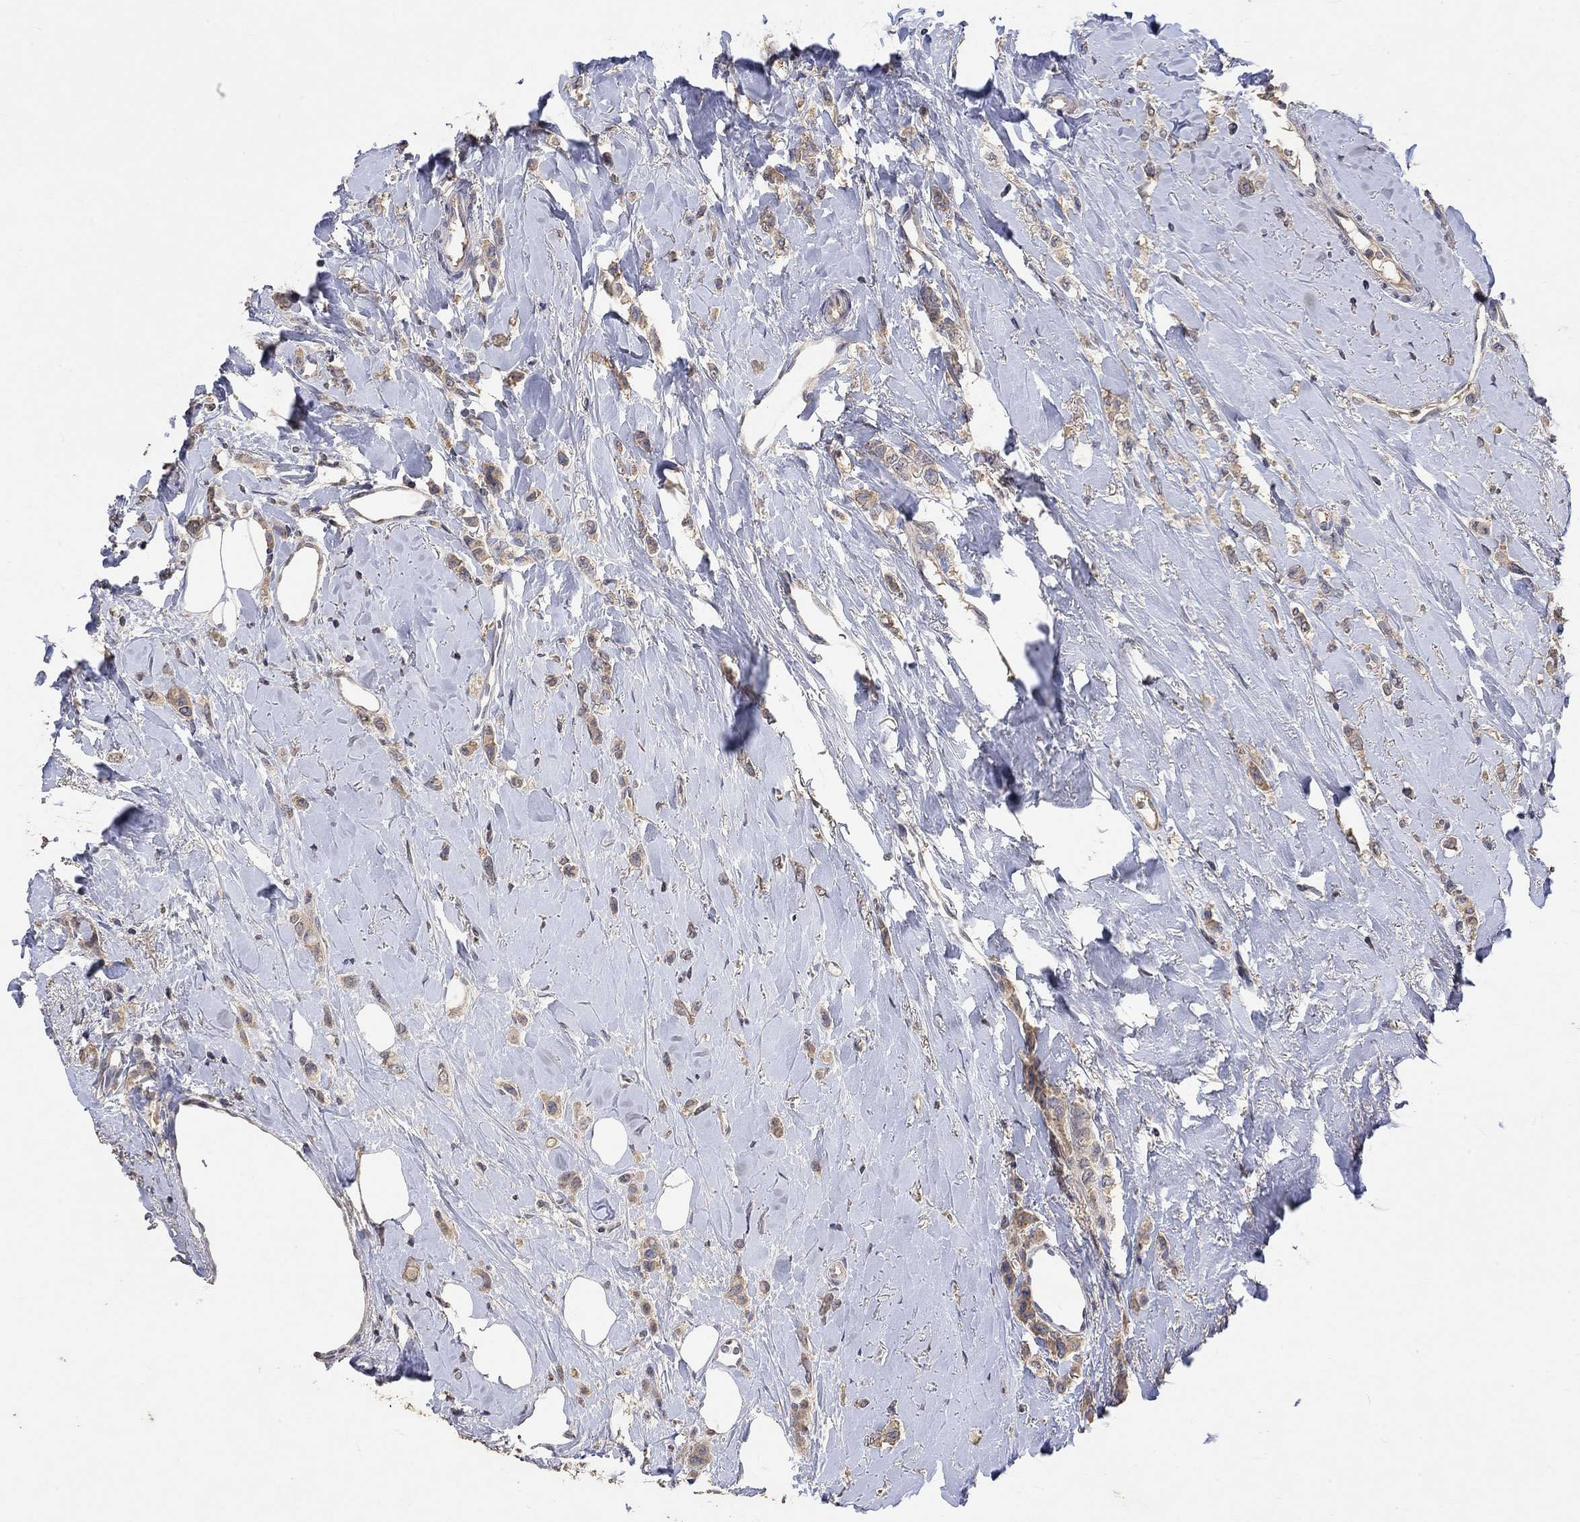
{"staining": {"intensity": "weak", "quantity": ">75%", "location": "cytoplasmic/membranous"}, "tissue": "breast cancer", "cell_type": "Tumor cells", "image_type": "cancer", "snomed": [{"axis": "morphology", "description": "Lobular carcinoma"}, {"axis": "topography", "description": "Breast"}], "caption": "A high-resolution photomicrograph shows immunohistochemistry staining of lobular carcinoma (breast), which demonstrates weak cytoplasmic/membranous expression in about >75% of tumor cells.", "gene": "PTPN20", "patient": {"sex": "female", "age": 66}}